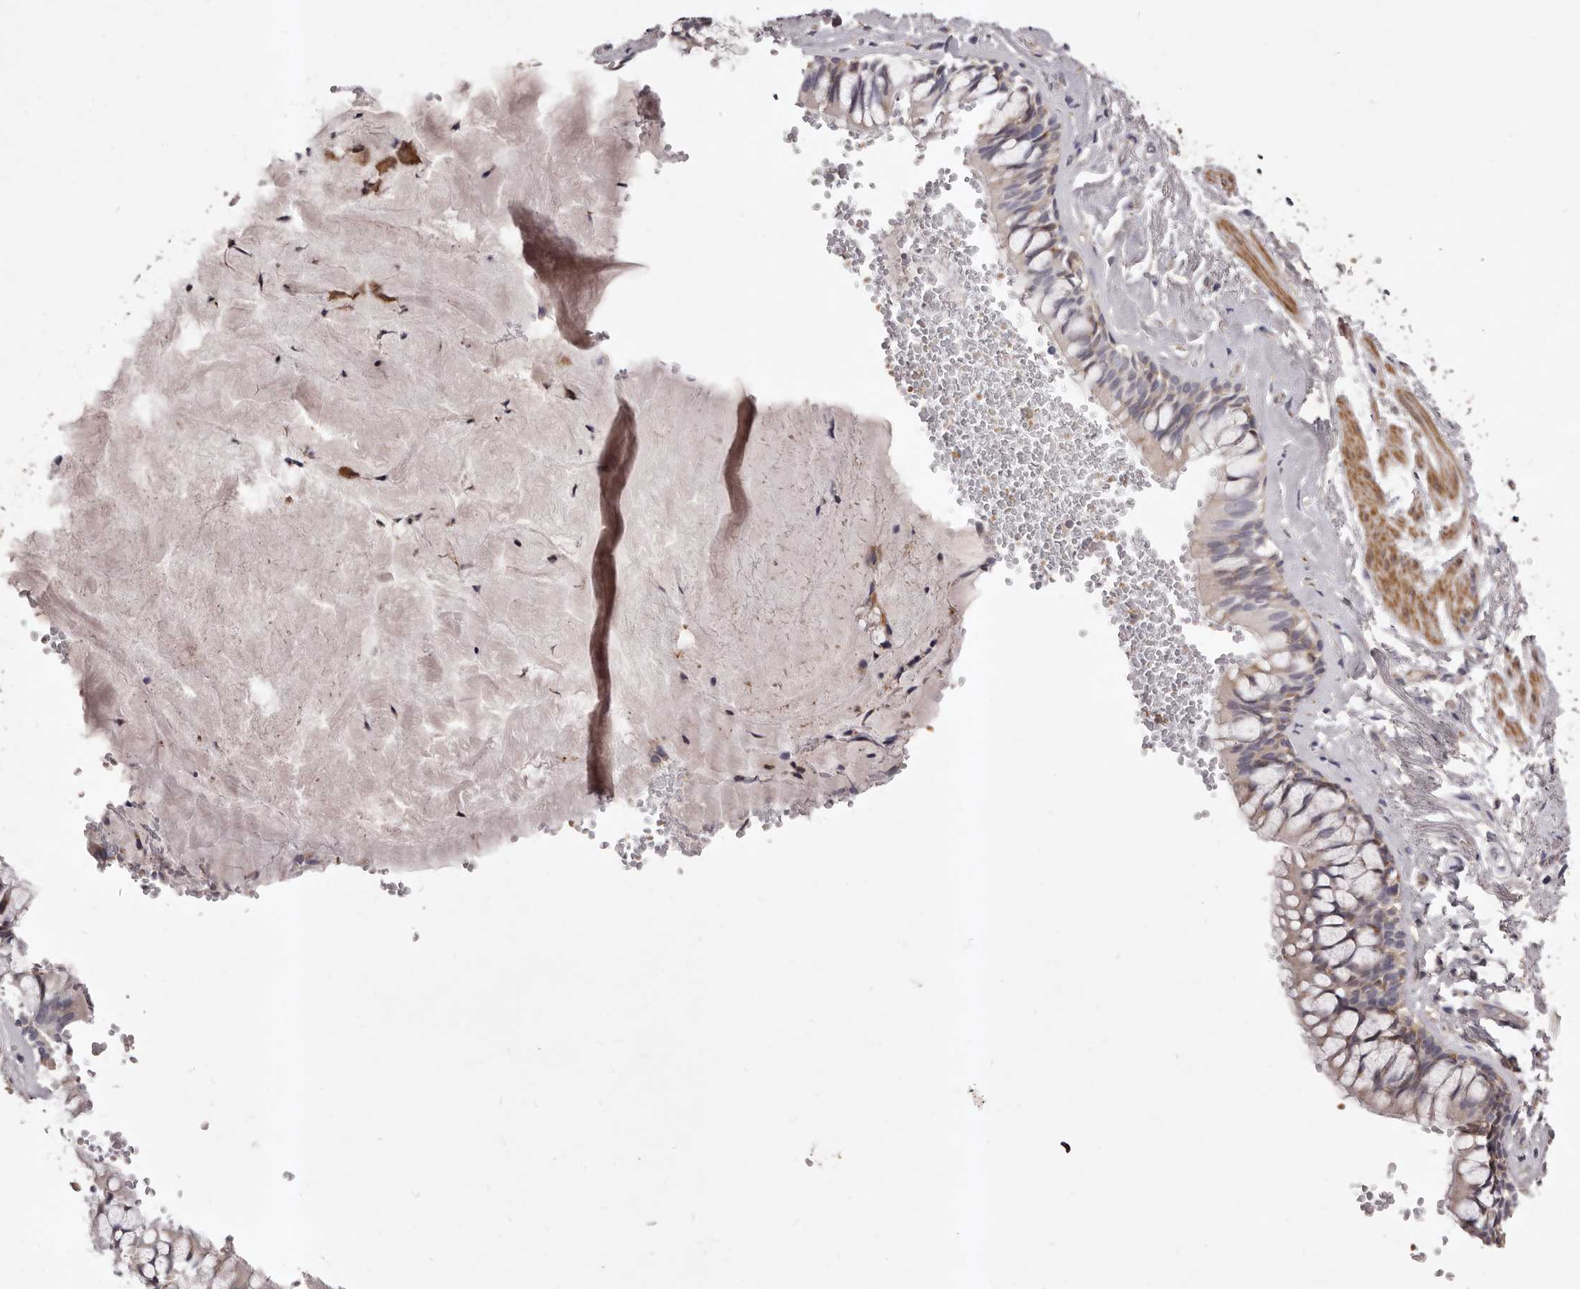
{"staining": {"intensity": "moderate", "quantity": "25%-75%", "location": "cytoplasmic/membranous"}, "tissue": "bronchus", "cell_type": "Respiratory epithelial cells", "image_type": "normal", "snomed": [{"axis": "morphology", "description": "Normal tissue, NOS"}, {"axis": "topography", "description": "Cartilage tissue"}, {"axis": "topography", "description": "Bronchus"}], "caption": "A brown stain highlights moderate cytoplasmic/membranous staining of a protein in respiratory epithelial cells of normal bronchus.", "gene": "ALPK1", "patient": {"sex": "female", "age": 73}}